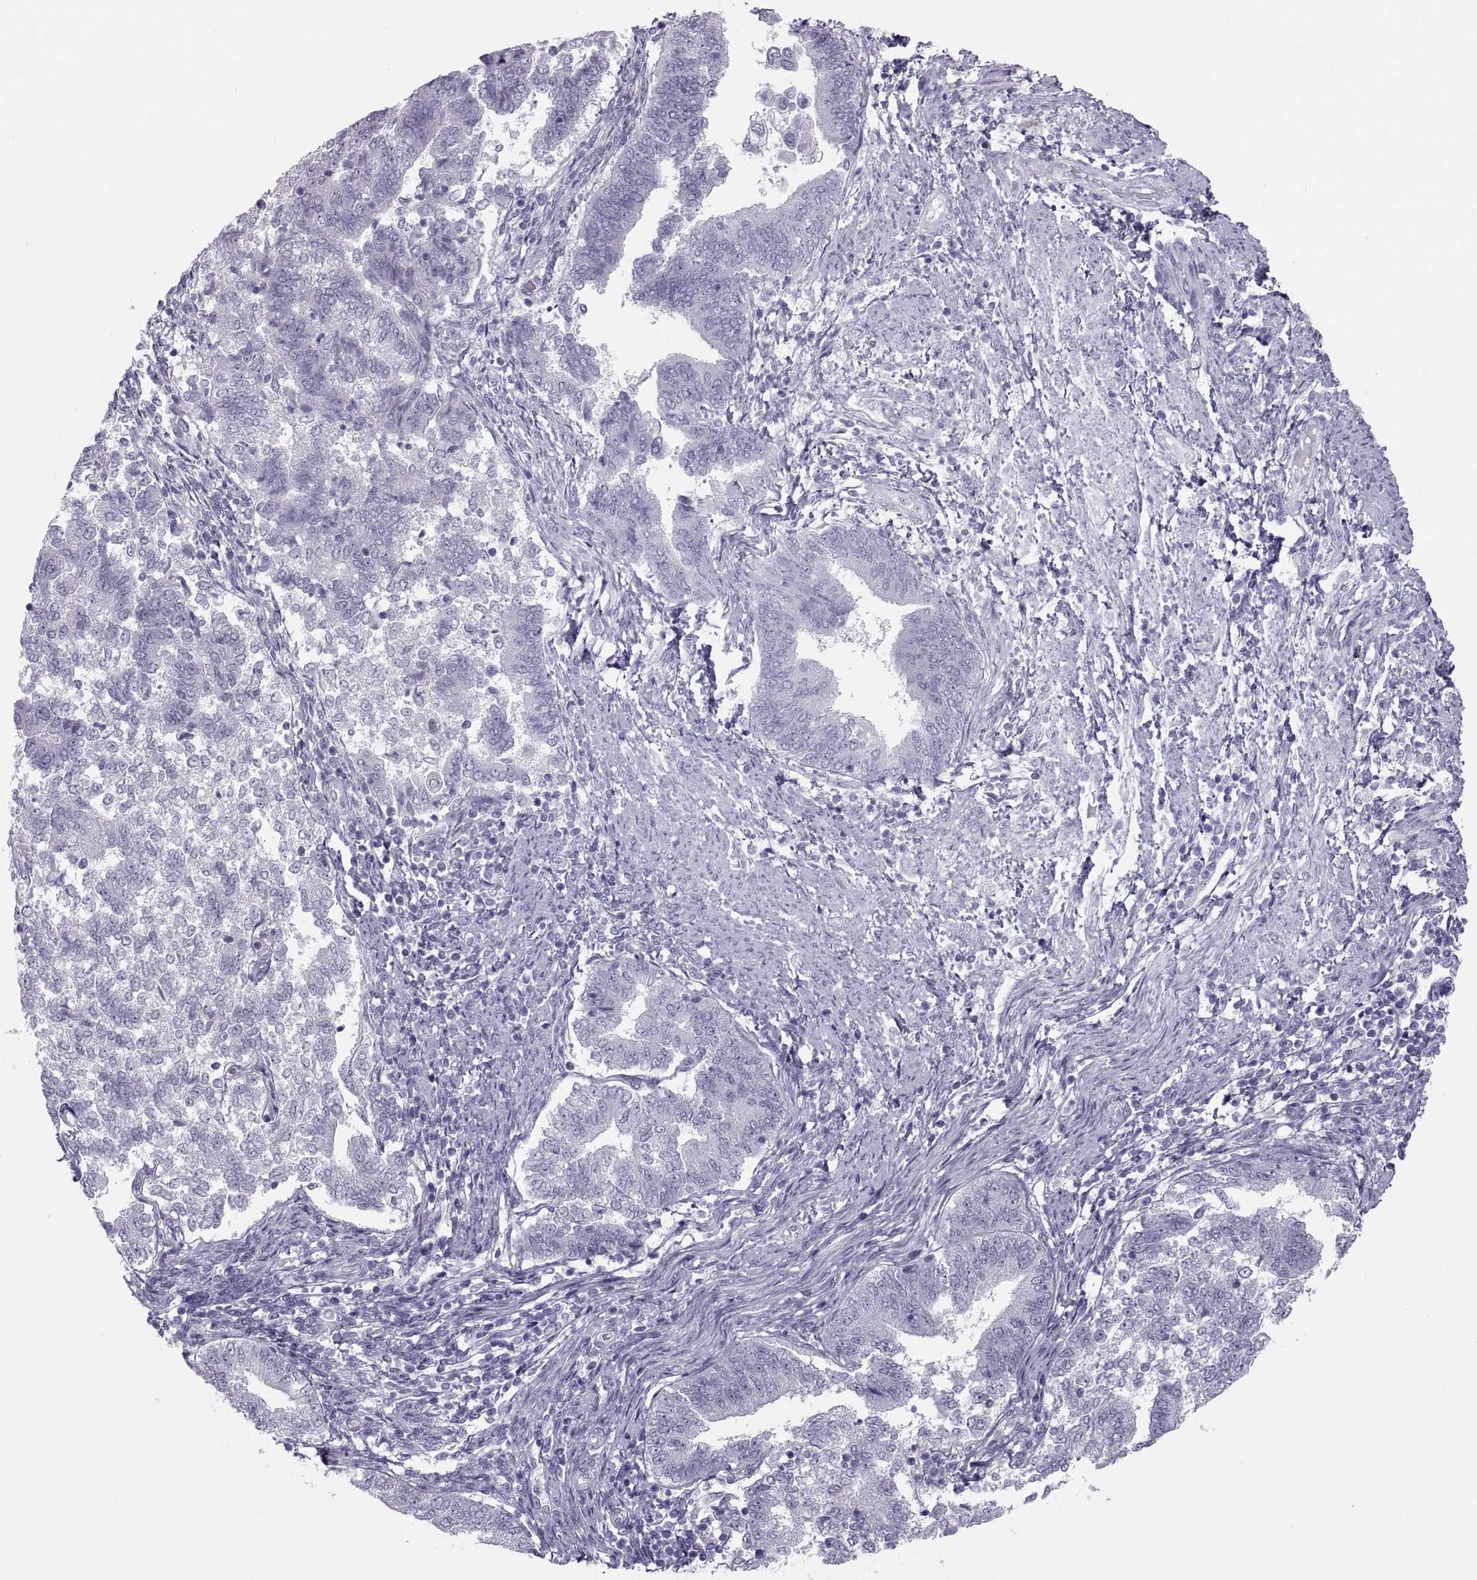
{"staining": {"intensity": "negative", "quantity": "none", "location": "none"}, "tissue": "endometrial cancer", "cell_type": "Tumor cells", "image_type": "cancer", "snomed": [{"axis": "morphology", "description": "Adenocarcinoma, NOS"}, {"axis": "topography", "description": "Endometrium"}], "caption": "Endometrial cancer was stained to show a protein in brown. There is no significant positivity in tumor cells.", "gene": "C3orf22", "patient": {"sex": "female", "age": 65}}